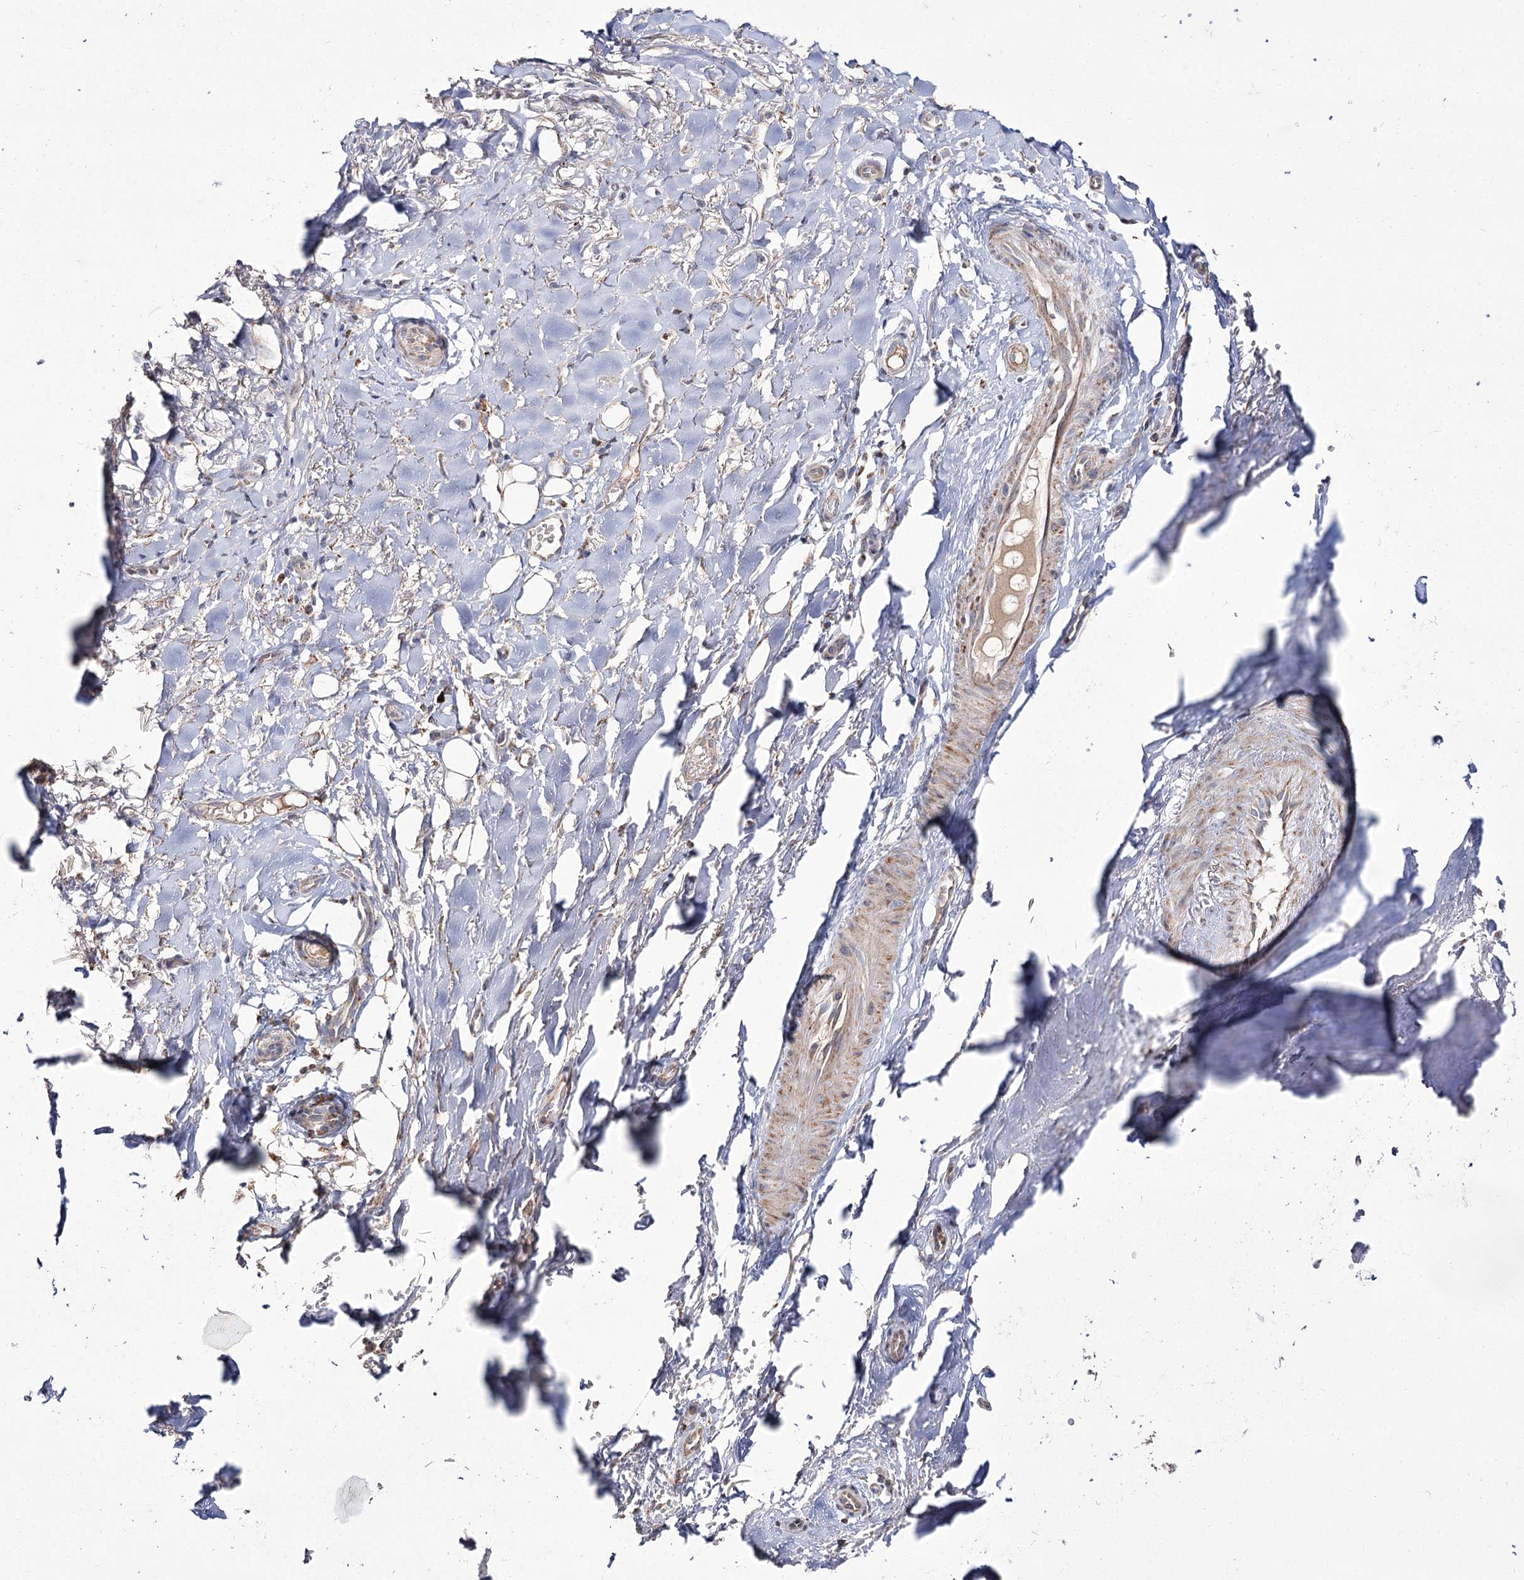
{"staining": {"intensity": "weak", "quantity": "25%-75%", "location": "cytoplasmic/membranous"}, "tissue": "adipose tissue", "cell_type": "Adipocytes", "image_type": "normal", "snomed": [{"axis": "morphology", "description": "Normal tissue, NOS"}, {"axis": "morphology", "description": "Basal cell carcinoma"}, {"axis": "topography", "description": "Skin"}], "caption": "A histopathology image showing weak cytoplasmic/membranous positivity in about 25%-75% of adipocytes in benign adipose tissue, as visualized by brown immunohistochemical staining.", "gene": "NADK2", "patient": {"sex": "female", "age": 89}}